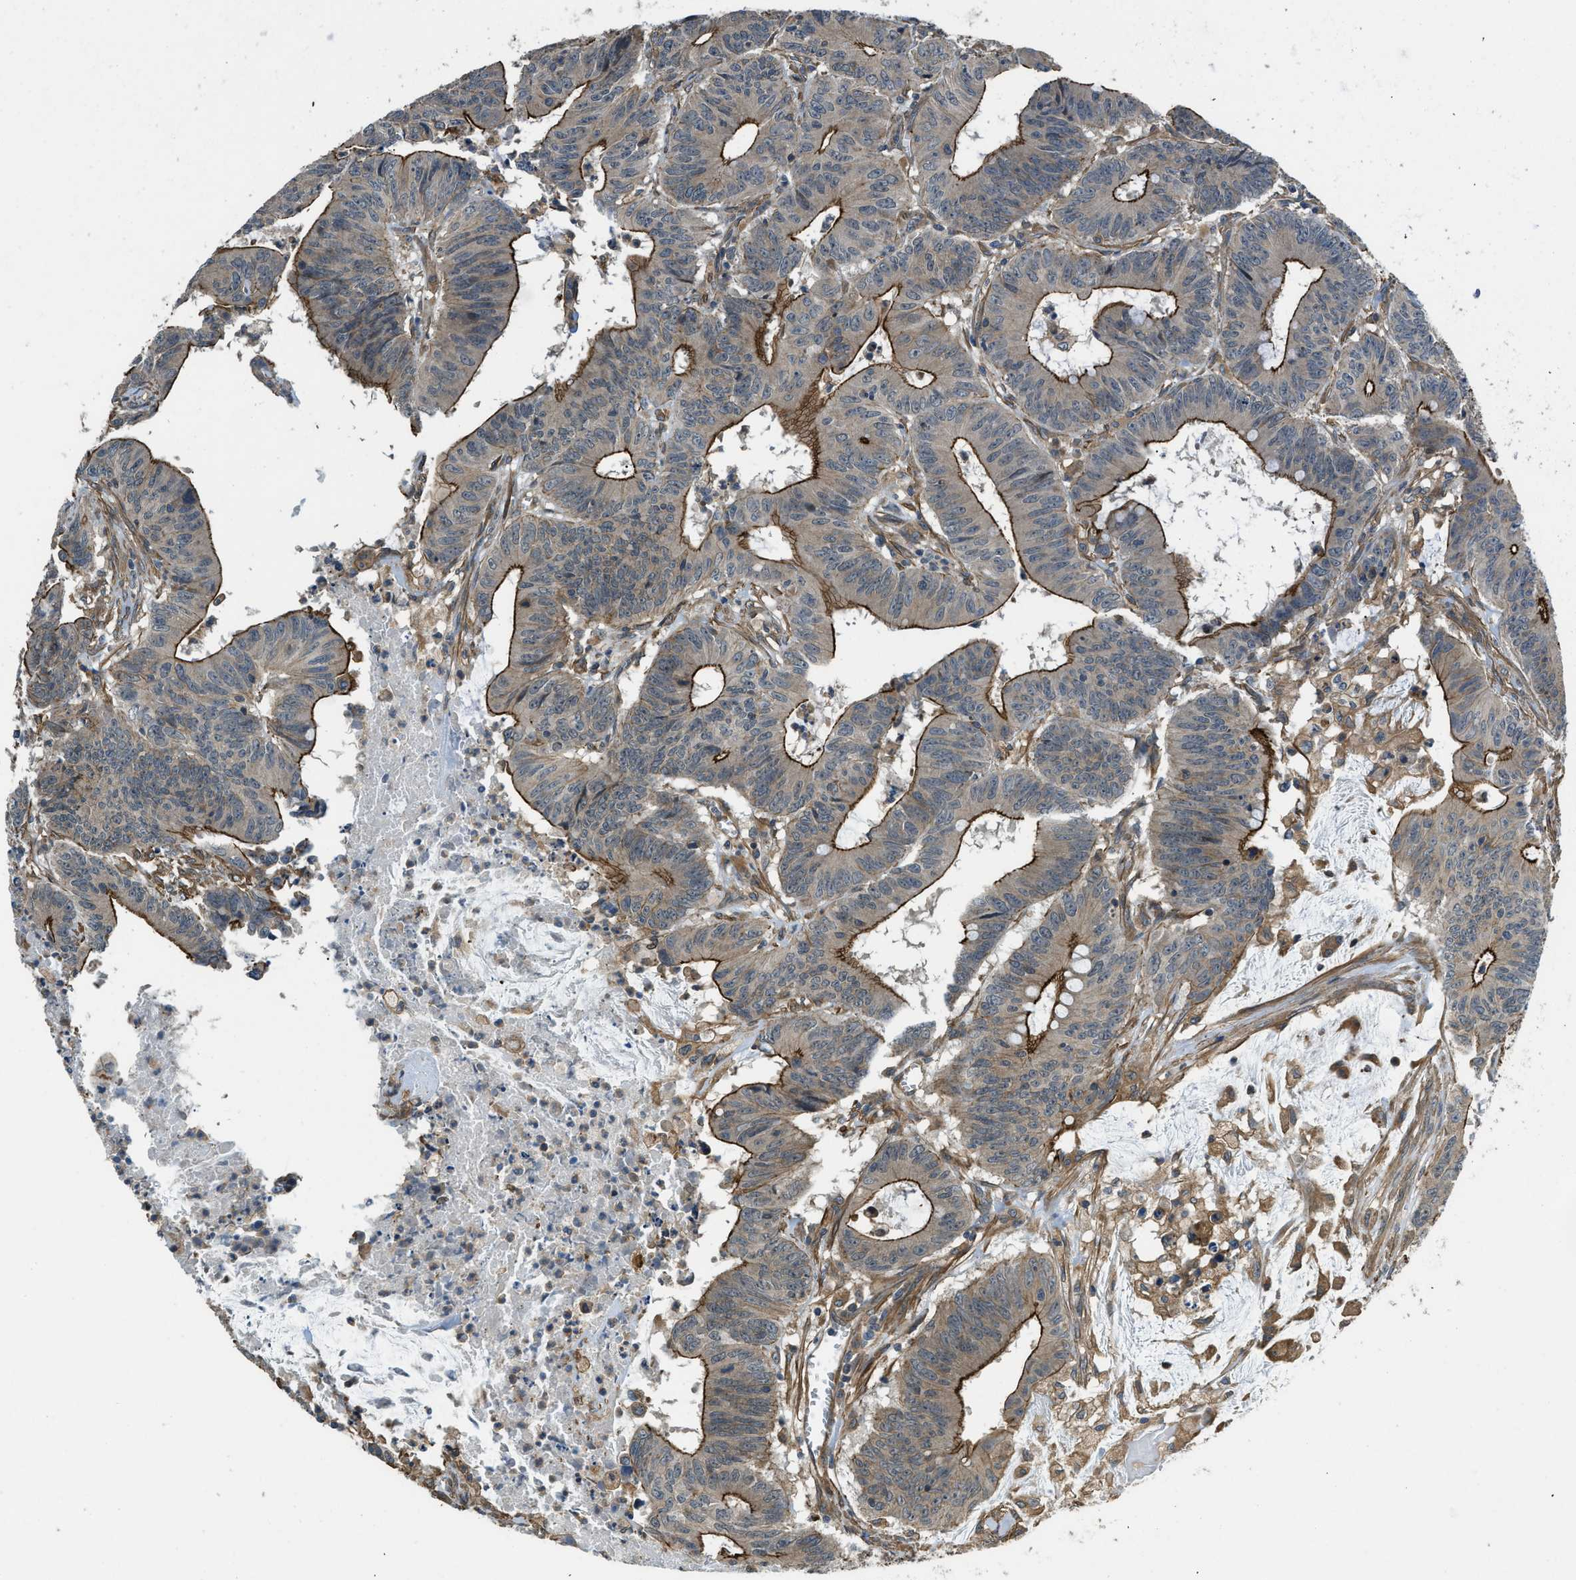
{"staining": {"intensity": "strong", "quantity": "25%-75%", "location": "cytoplasmic/membranous"}, "tissue": "colorectal cancer", "cell_type": "Tumor cells", "image_type": "cancer", "snomed": [{"axis": "morphology", "description": "Adenocarcinoma, NOS"}, {"axis": "topography", "description": "Colon"}], "caption": "This micrograph reveals immunohistochemistry (IHC) staining of colorectal cancer, with high strong cytoplasmic/membranous staining in about 25%-75% of tumor cells.", "gene": "CGN", "patient": {"sex": "male", "age": 45}}